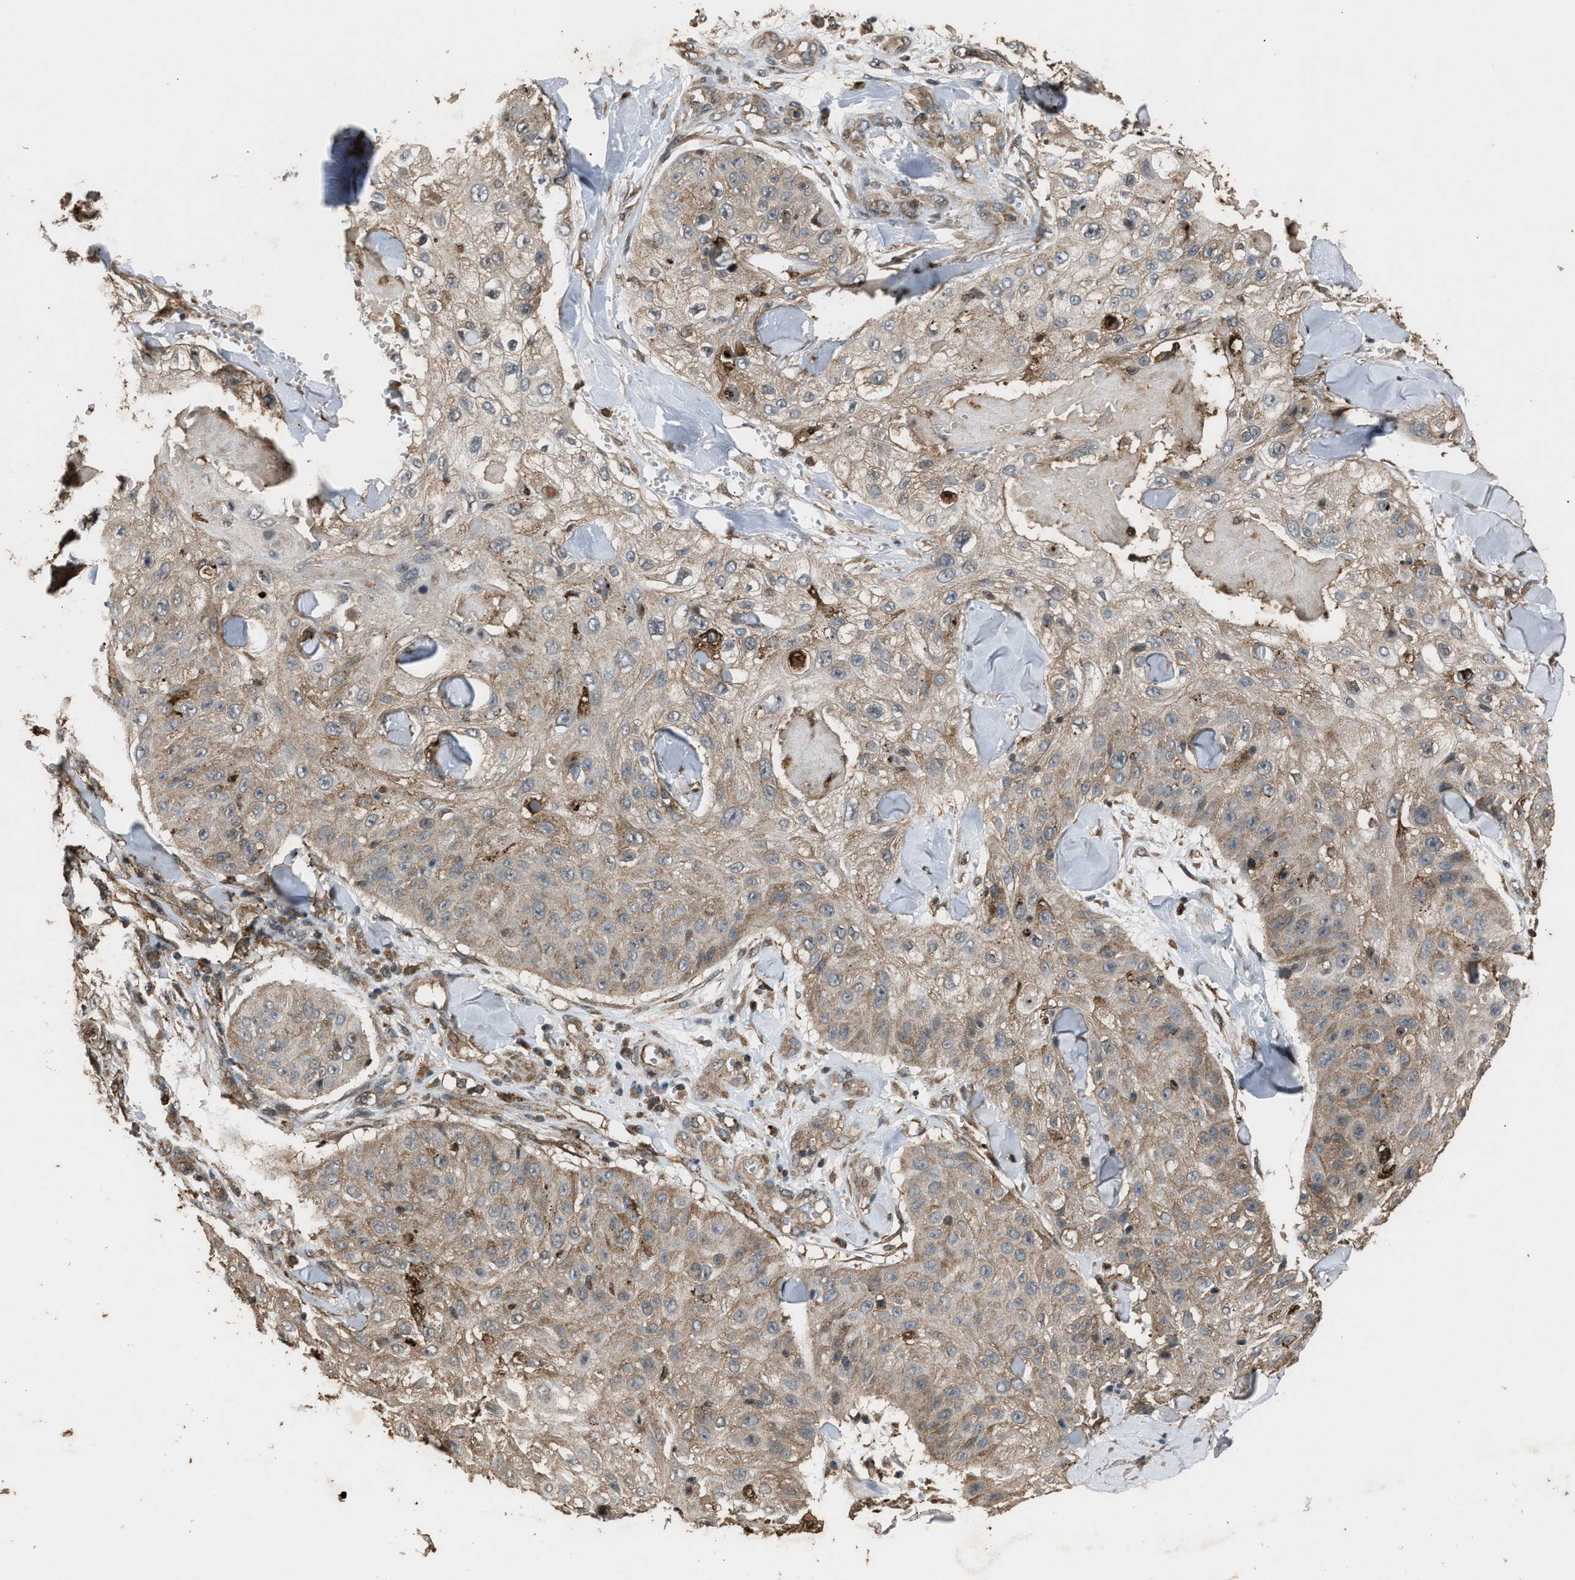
{"staining": {"intensity": "weak", "quantity": ">75%", "location": "cytoplasmic/membranous"}, "tissue": "skin cancer", "cell_type": "Tumor cells", "image_type": "cancer", "snomed": [{"axis": "morphology", "description": "Squamous cell carcinoma, NOS"}, {"axis": "topography", "description": "Skin"}], "caption": "A brown stain highlights weak cytoplasmic/membranous expression of a protein in skin squamous cell carcinoma tumor cells. (DAB (3,3'-diaminobenzidine) = brown stain, brightfield microscopy at high magnification).", "gene": "PSMD1", "patient": {"sex": "male", "age": 86}}